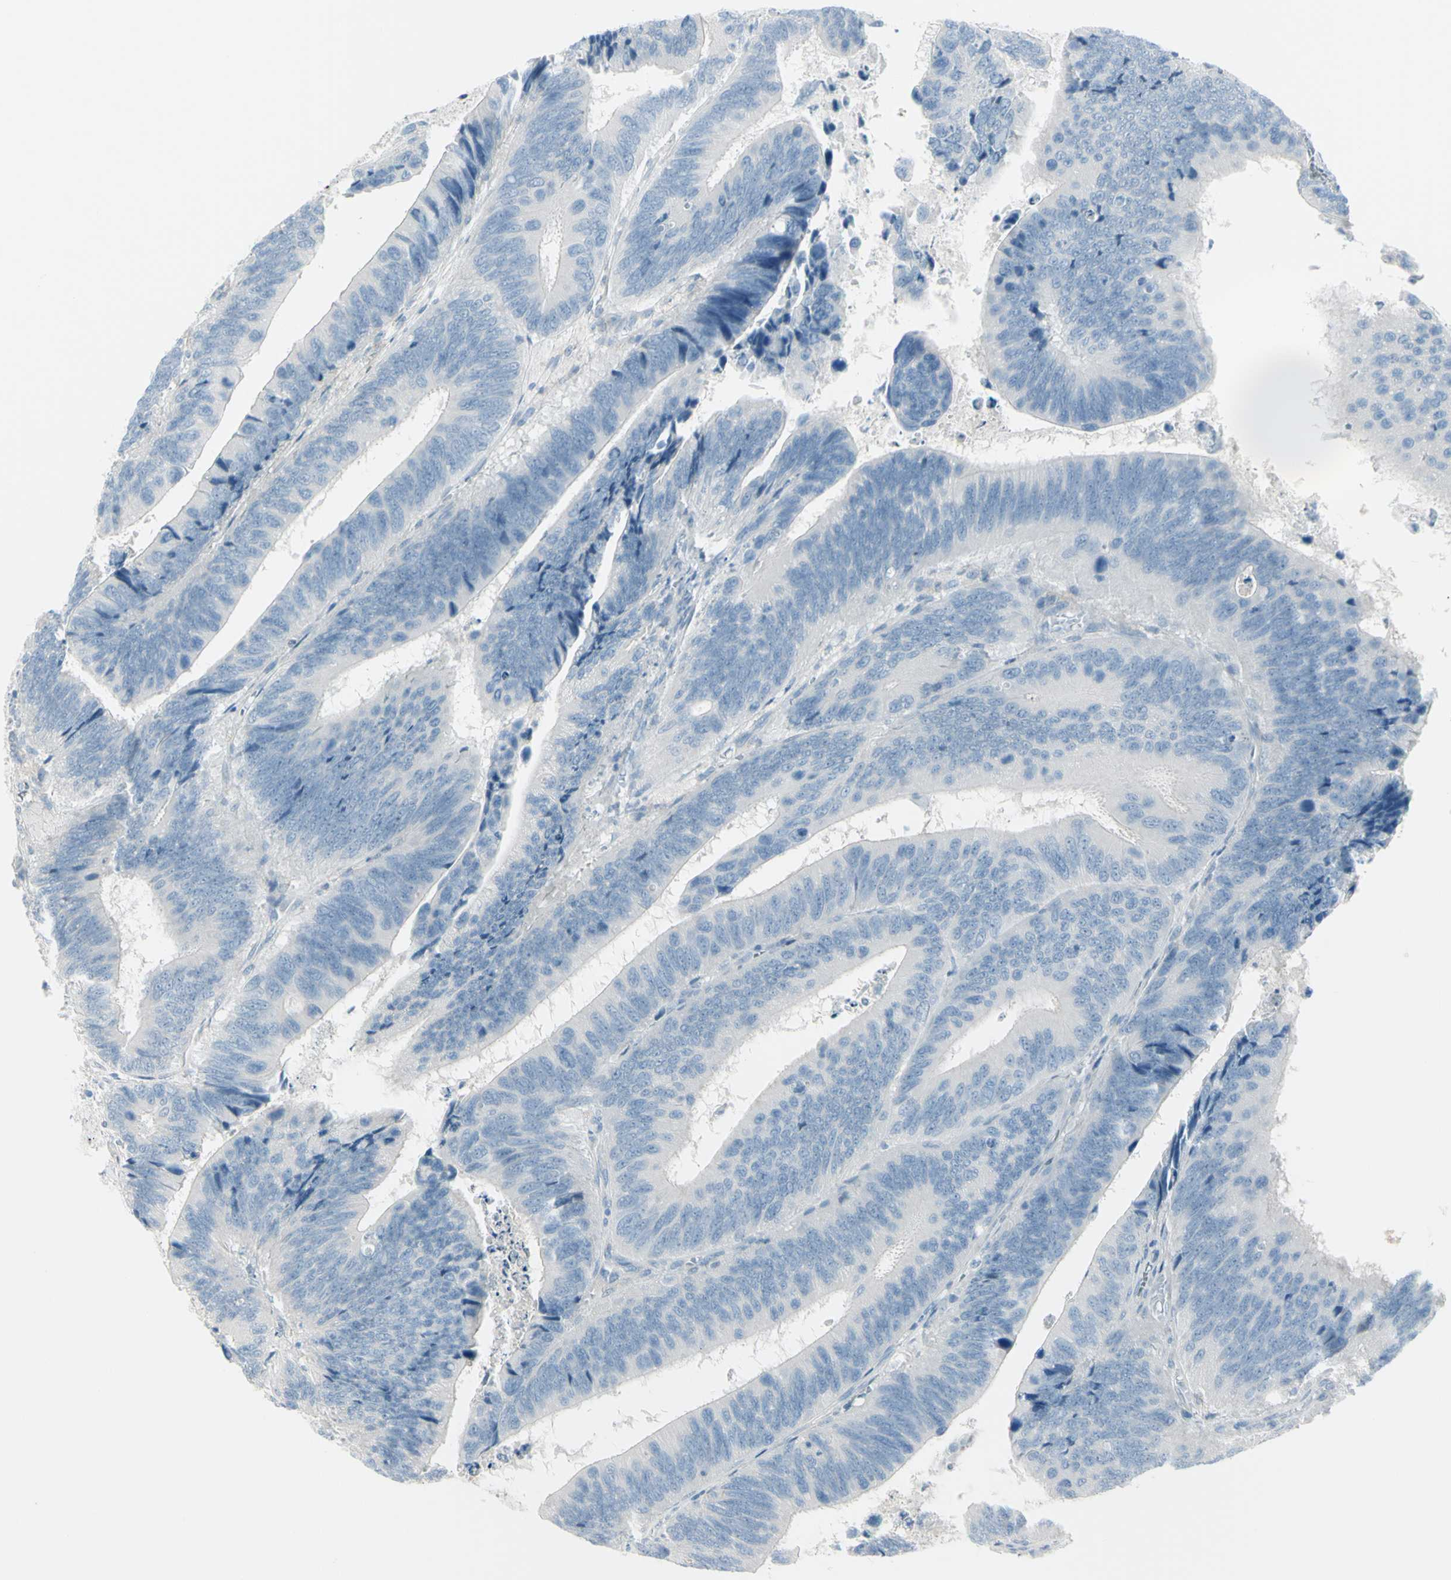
{"staining": {"intensity": "negative", "quantity": "none", "location": "none"}, "tissue": "colorectal cancer", "cell_type": "Tumor cells", "image_type": "cancer", "snomed": [{"axis": "morphology", "description": "Adenocarcinoma, NOS"}, {"axis": "topography", "description": "Colon"}], "caption": "This is an immunohistochemistry micrograph of human adenocarcinoma (colorectal). There is no staining in tumor cells.", "gene": "GPR34", "patient": {"sex": "male", "age": 72}}